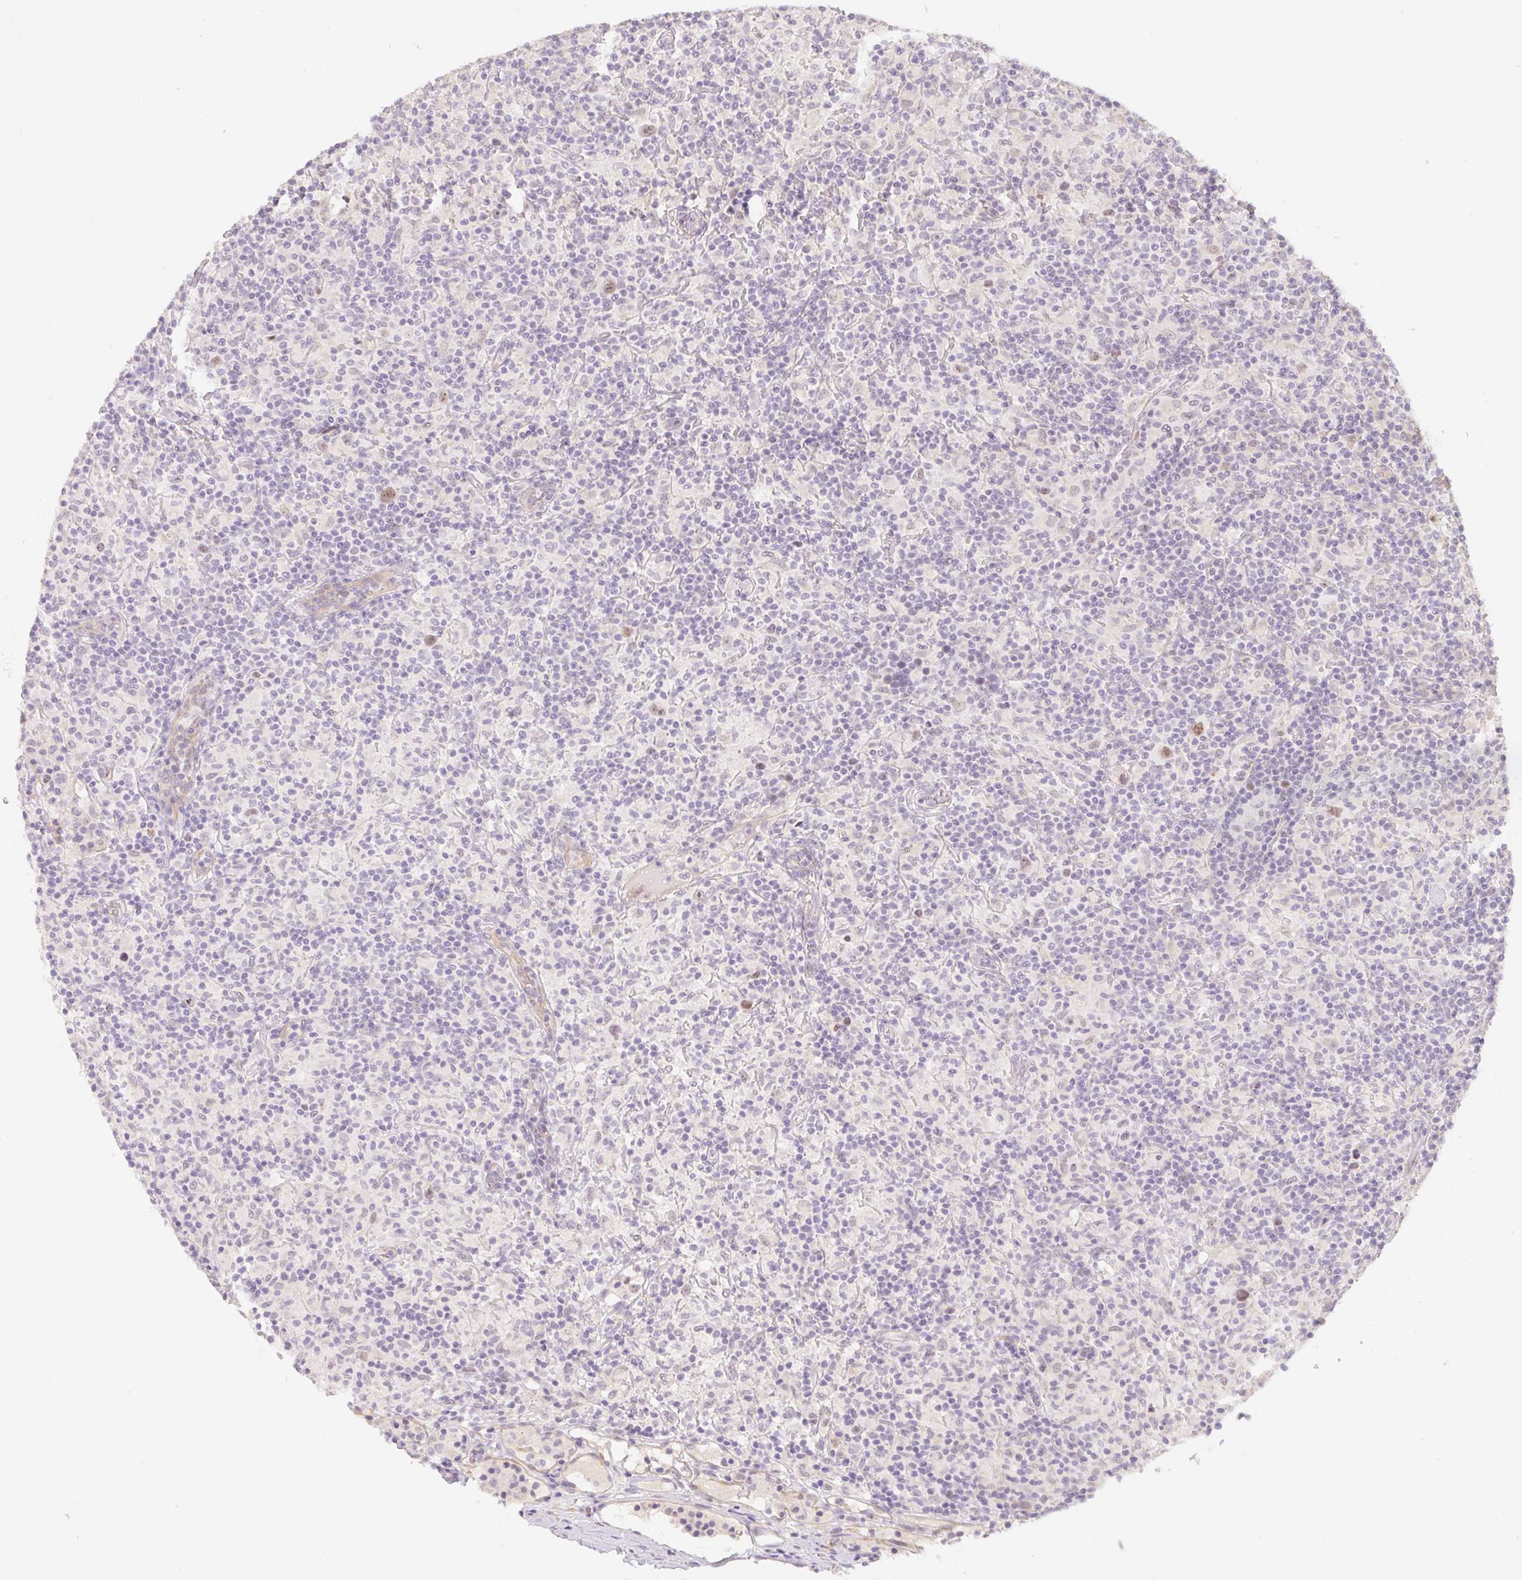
{"staining": {"intensity": "weak", "quantity": "25%-75%", "location": "nuclear"}, "tissue": "lymphoma", "cell_type": "Tumor cells", "image_type": "cancer", "snomed": [{"axis": "morphology", "description": "Hodgkin's disease, NOS"}, {"axis": "topography", "description": "Lymph node"}], "caption": "IHC image of neoplastic tissue: lymphoma stained using immunohistochemistry (IHC) displays low levels of weak protein expression localized specifically in the nuclear of tumor cells, appearing as a nuclear brown color.", "gene": "MIA2", "patient": {"sex": "male", "age": 70}}